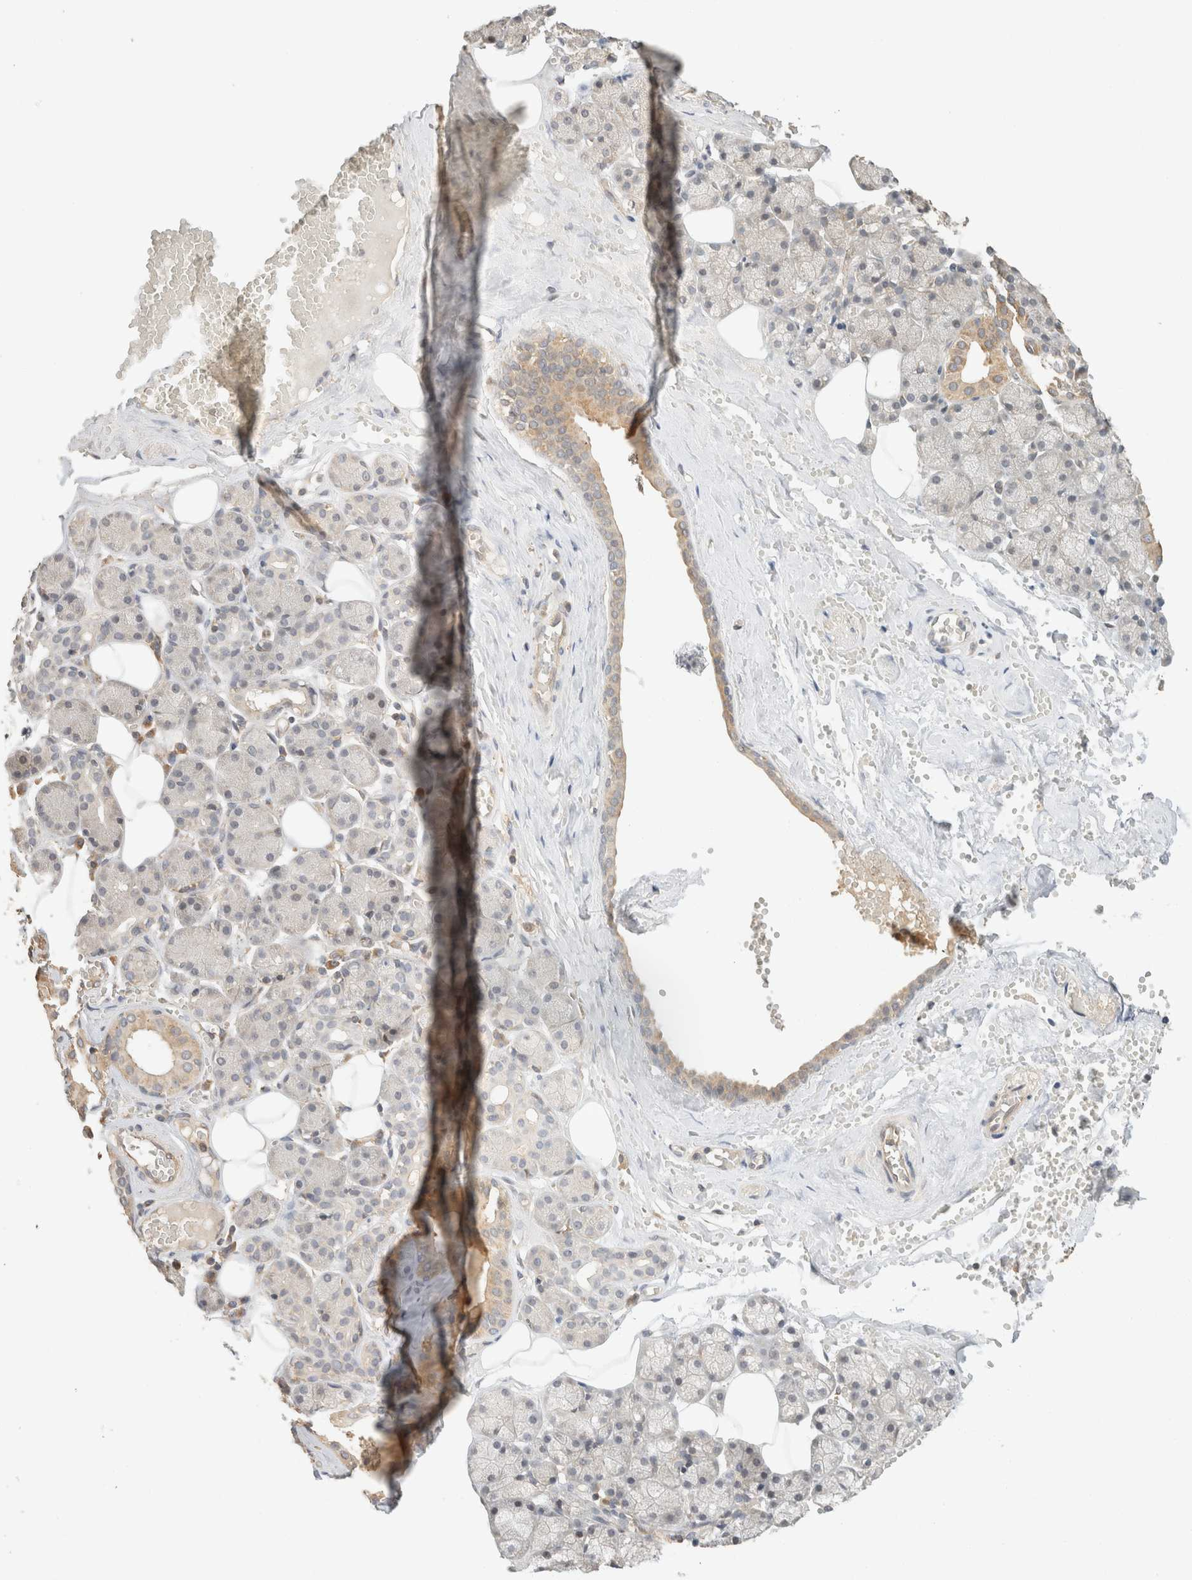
{"staining": {"intensity": "moderate", "quantity": "<25%", "location": "cytoplasmic/membranous"}, "tissue": "salivary gland", "cell_type": "Glandular cells", "image_type": "normal", "snomed": [{"axis": "morphology", "description": "Normal tissue, NOS"}, {"axis": "topography", "description": "Salivary gland"}], "caption": "Immunohistochemistry image of benign human salivary gland stained for a protein (brown), which displays low levels of moderate cytoplasmic/membranous expression in about <25% of glandular cells.", "gene": "TACC1", "patient": {"sex": "male", "age": 62}}